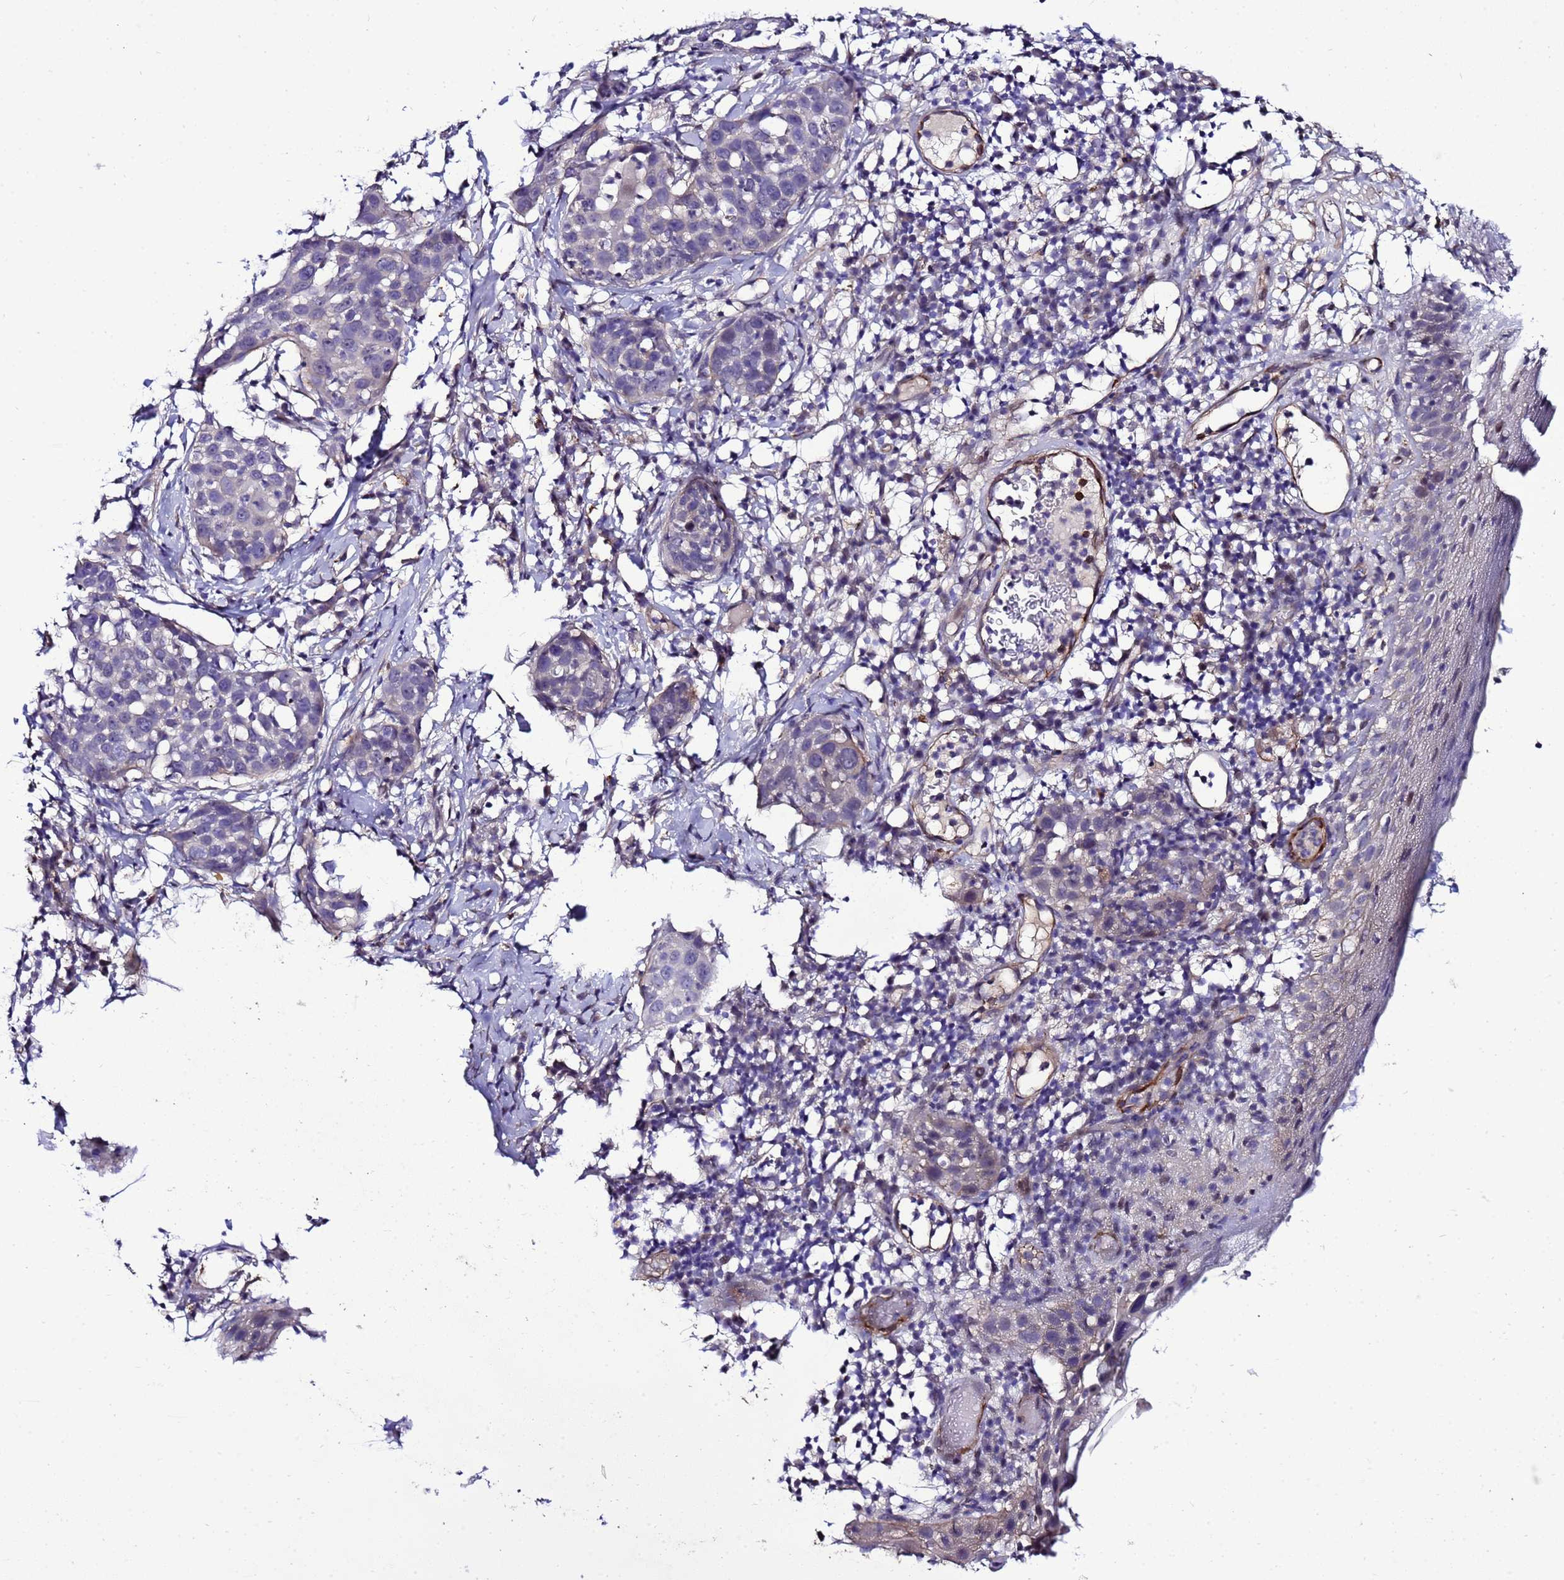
{"staining": {"intensity": "negative", "quantity": "none", "location": "none"}, "tissue": "skin cancer", "cell_type": "Tumor cells", "image_type": "cancer", "snomed": [{"axis": "morphology", "description": "Squamous cell carcinoma, NOS"}, {"axis": "topography", "description": "Skin"}], "caption": "Skin cancer (squamous cell carcinoma) was stained to show a protein in brown. There is no significant staining in tumor cells. The staining was performed using DAB (3,3'-diaminobenzidine) to visualize the protein expression in brown, while the nuclei were stained in blue with hematoxylin (Magnification: 20x).", "gene": "GZF1", "patient": {"sex": "female", "age": 44}}